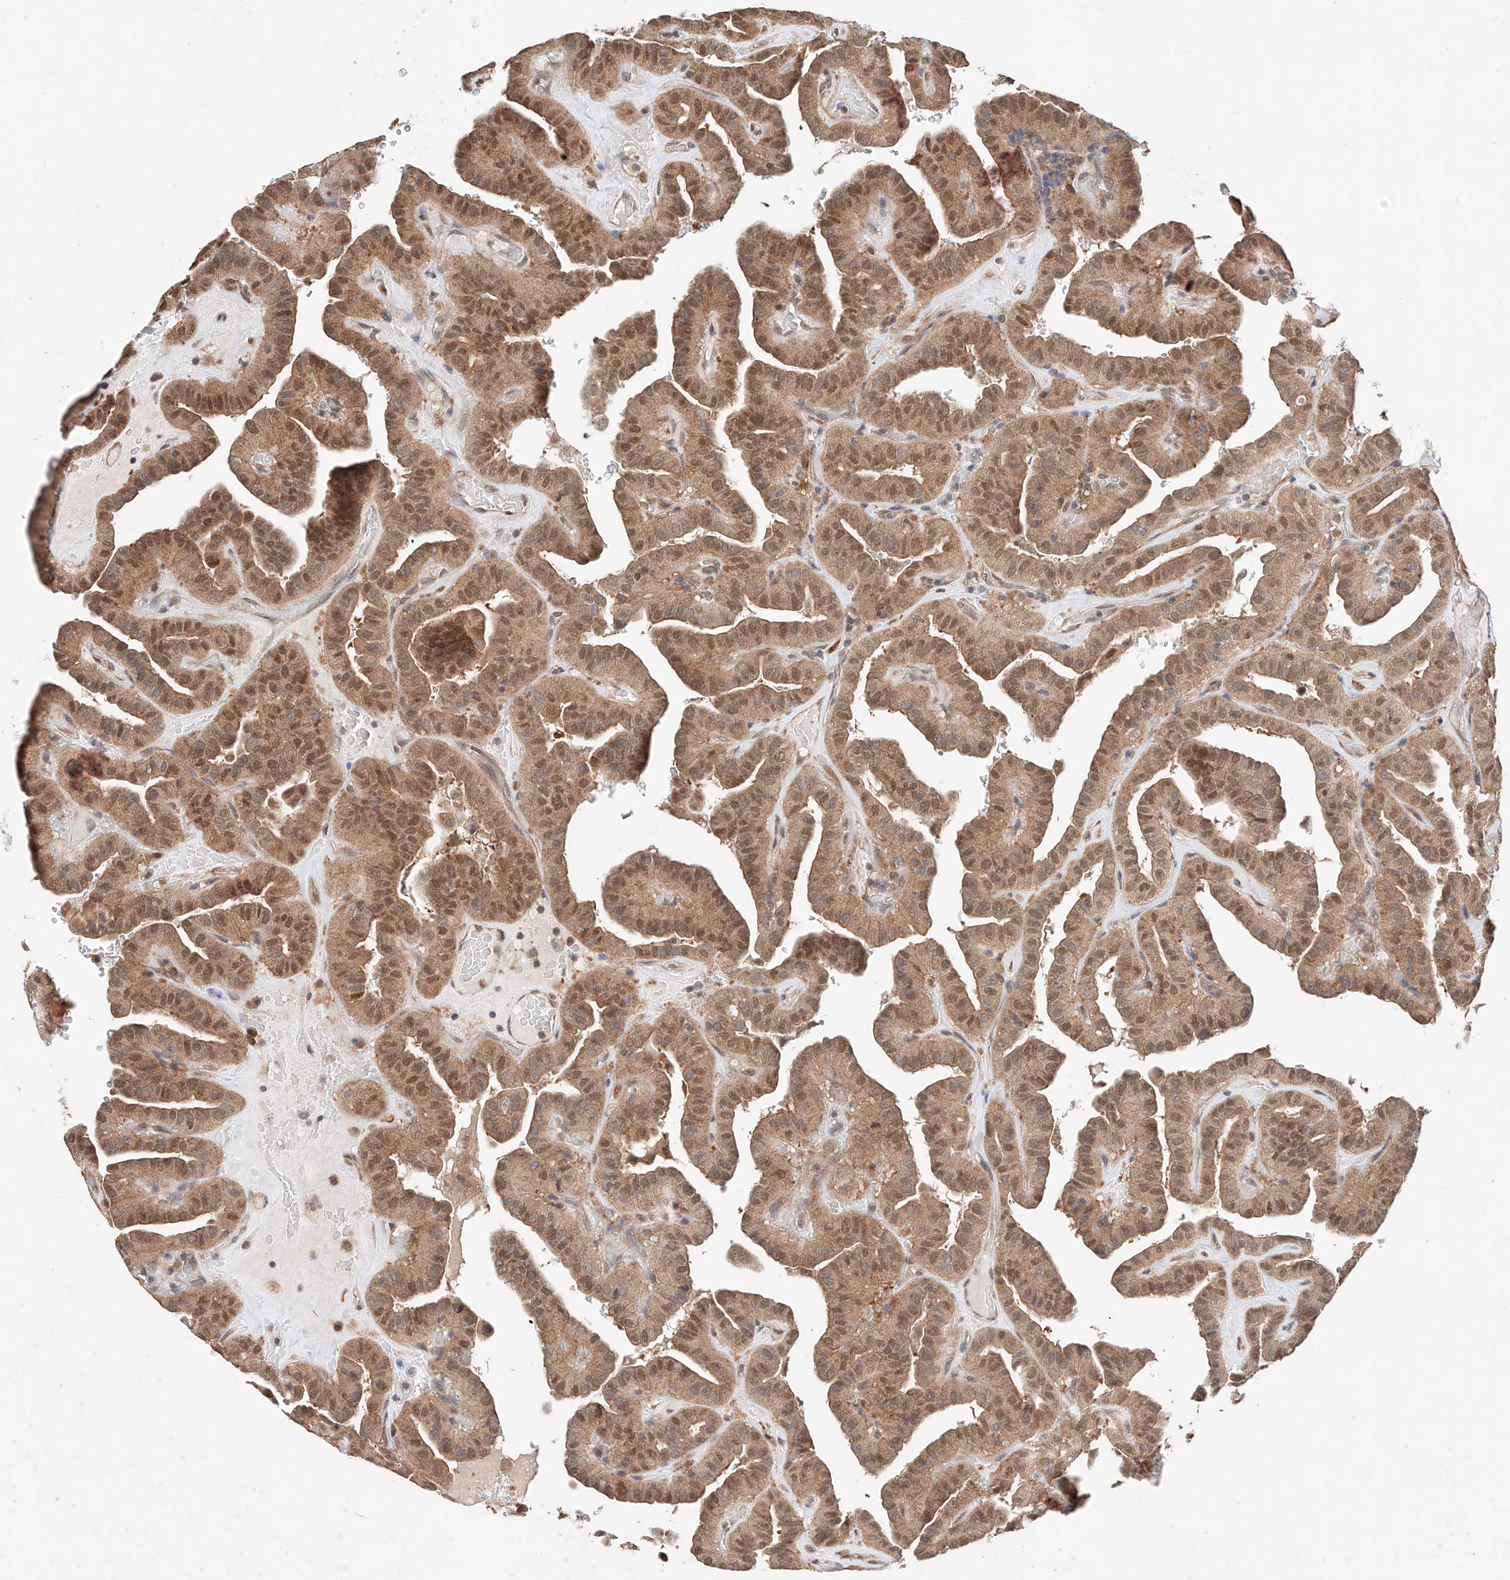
{"staining": {"intensity": "moderate", "quantity": ">75%", "location": "cytoplasmic/membranous,nuclear"}, "tissue": "thyroid cancer", "cell_type": "Tumor cells", "image_type": "cancer", "snomed": [{"axis": "morphology", "description": "Papillary adenocarcinoma, NOS"}, {"axis": "topography", "description": "Thyroid gland"}], "caption": "The micrograph shows staining of thyroid papillary adenocarcinoma, revealing moderate cytoplasmic/membranous and nuclear protein positivity (brown color) within tumor cells. The protein of interest is stained brown, and the nuclei are stained in blue (DAB (3,3'-diaminobenzidine) IHC with brightfield microscopy, high magnification).", "gene": "ZSCAN4", "patient": {"sex": "male", "age": 77}}